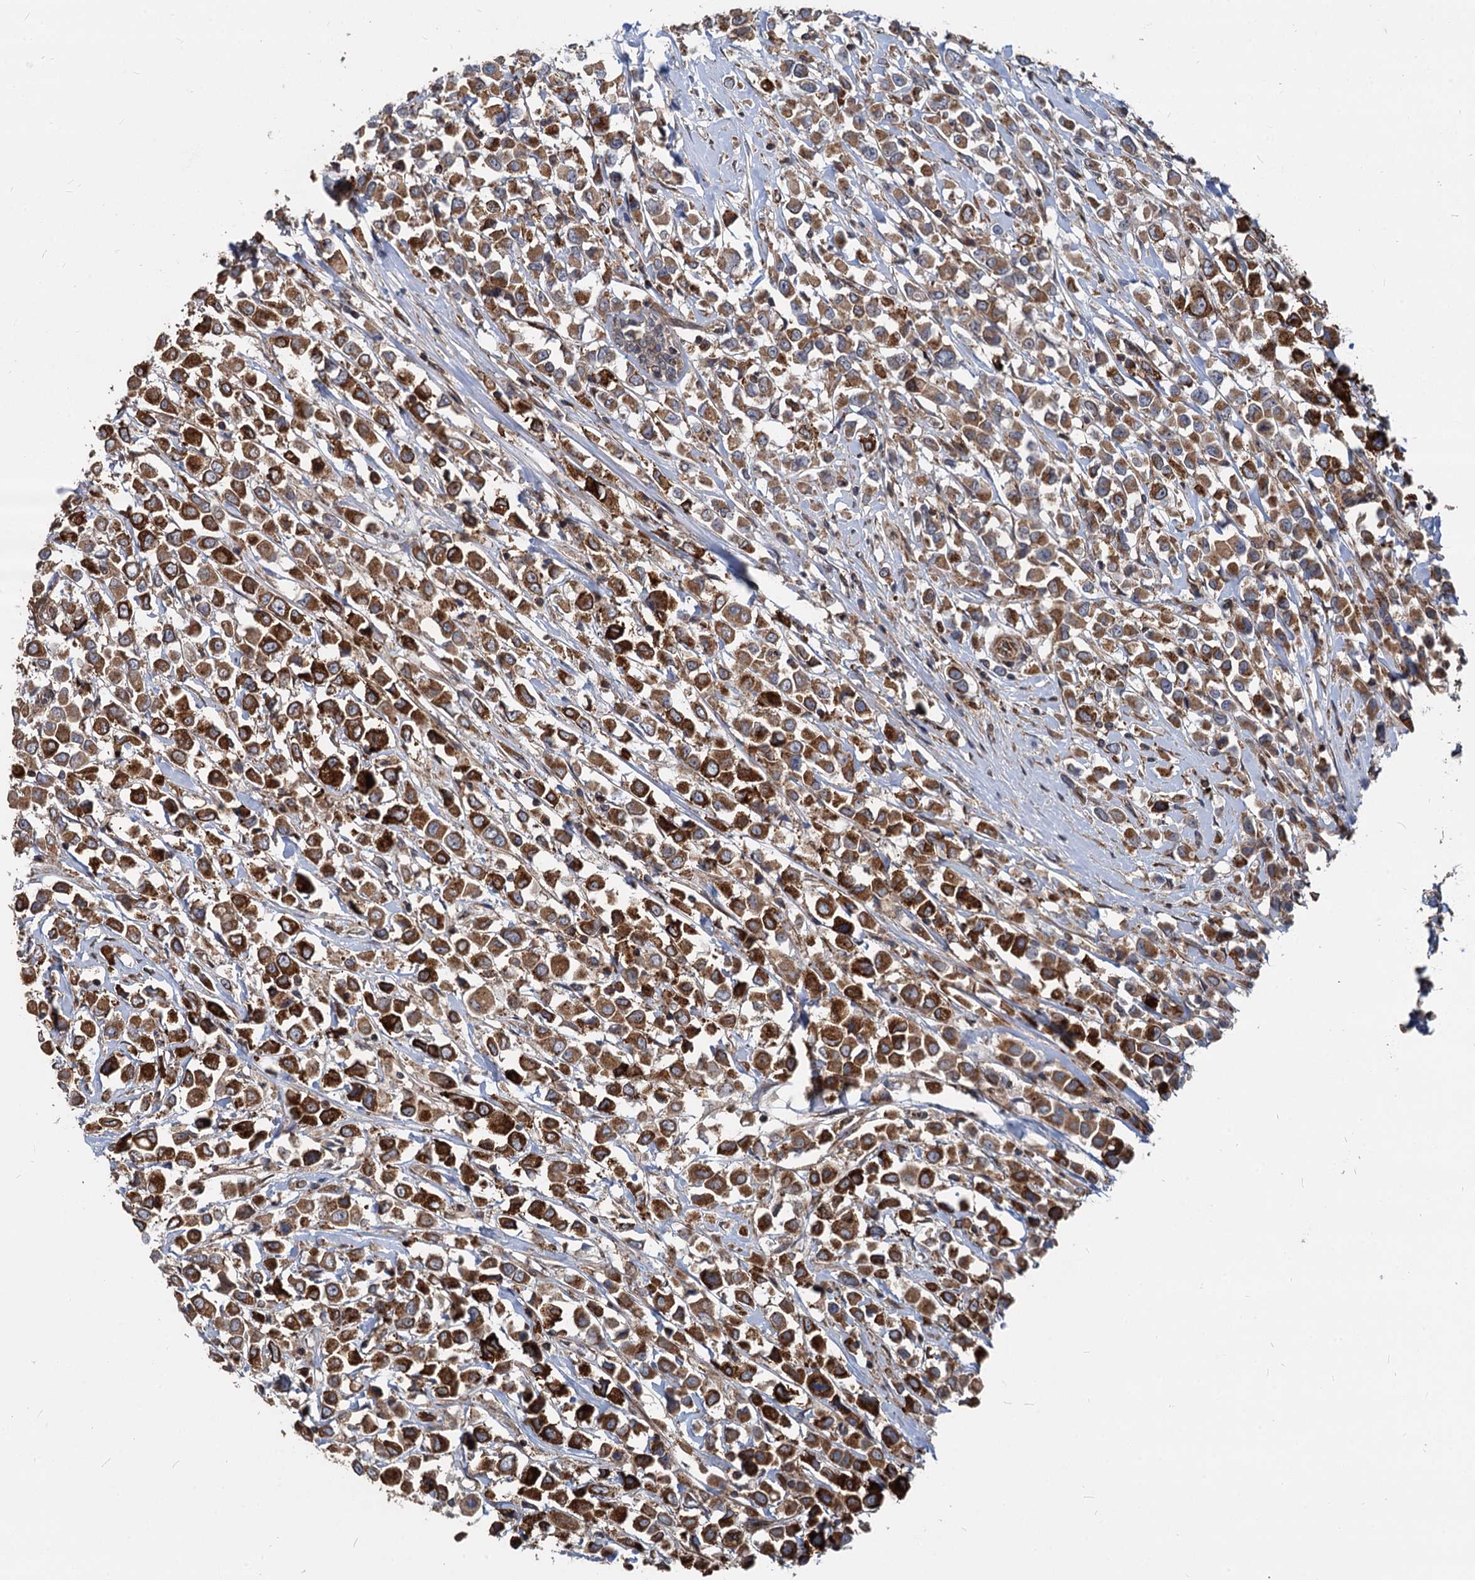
{"staining": {"intensity": "strong", "quantity": ">75%", "location": "cytoplasmic/membranous"}, "tissue": "breast cancer", "cell_type": "Tumor cells", "image_type": "cancer", "snomed": [{"axis": "morphology", "description": "Duct carcinoma"}, {"axis": "topography", "description": "Breast"}], "caption": "Protein expression analysis of human breast cancer reveals strong cytoplasmic/membranous expression in approximately >75% of tumor cells.", "gene": "STIM1", "patient": {"sex": "female", "age": 61}}